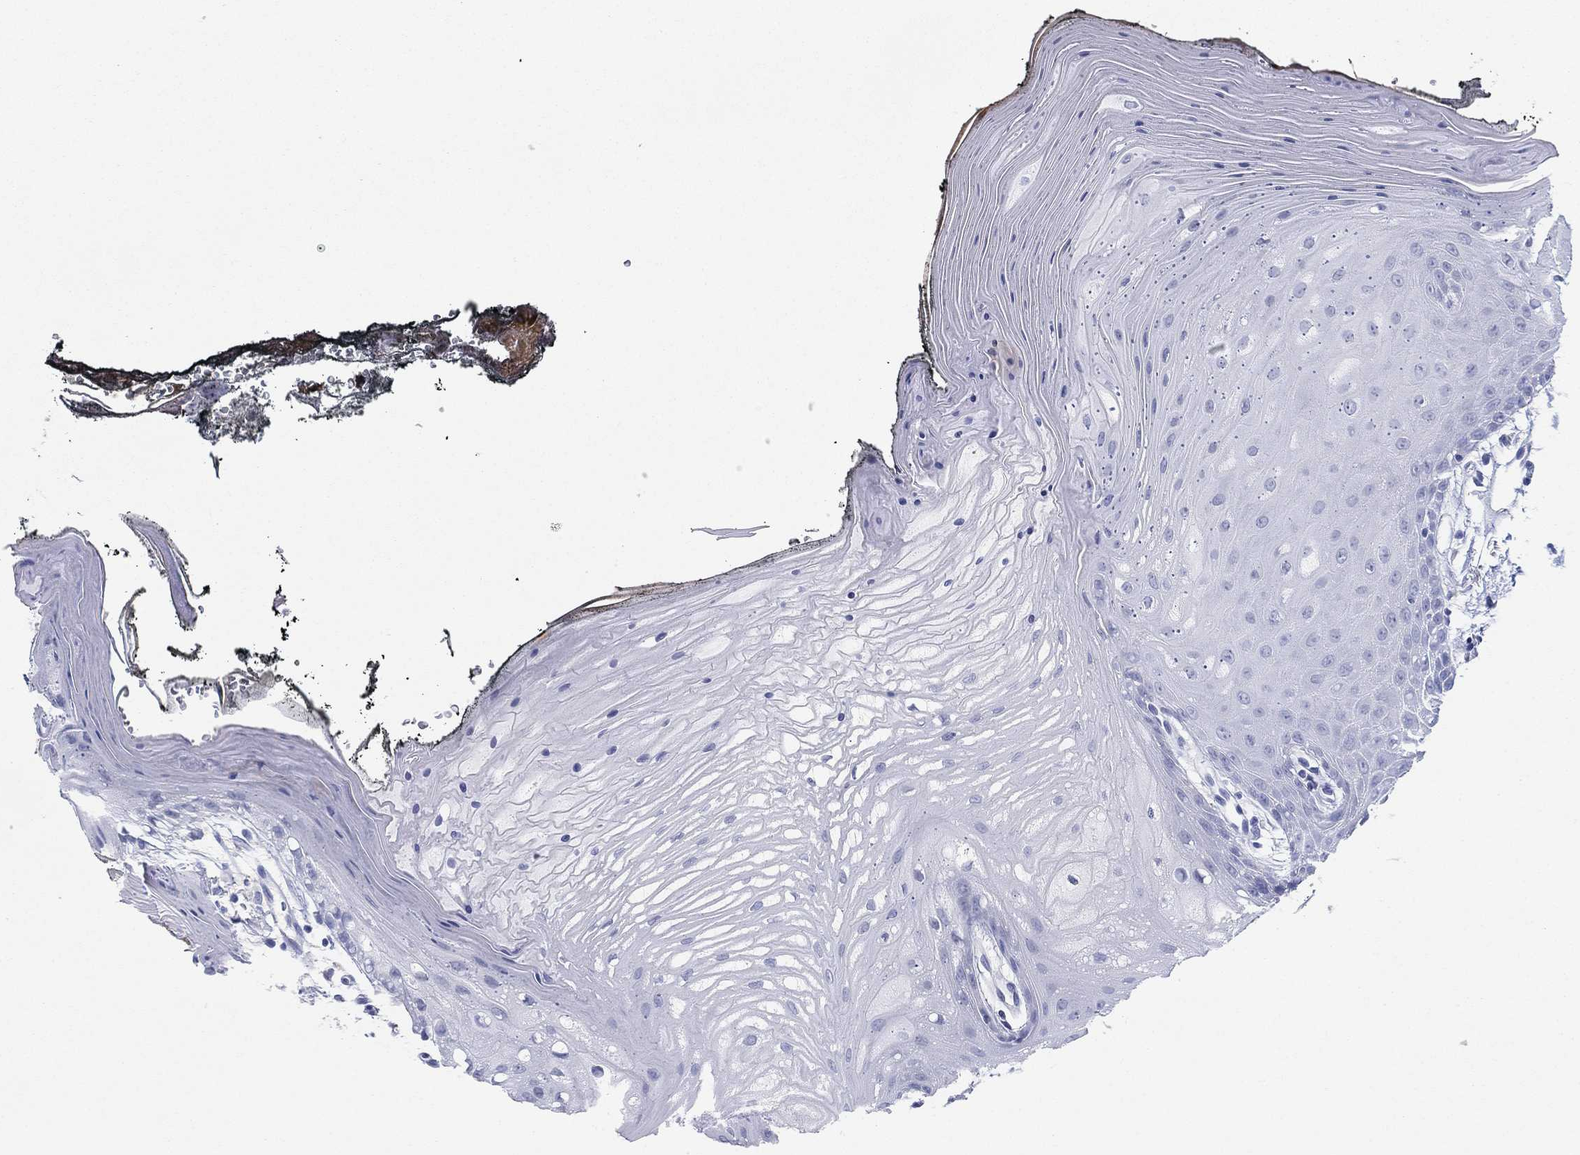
{"staining": {"intensity": "negative", "quantity": "none", "location": "none"}, "tissue": "oral mucosa", "cell_type": "Squamous epithelial cells", "image_type": "normal", "snomed": [{"axis": "morphology", "description": "Normal tissue, NOS"}, {"axis": "morphology", "description": "Squamous cell carcinoma, NOS"}, {"axis": "topography", "description": "Oral tissue"}, {"axis": "topography", "description": "Head-Neck"}], "caption": "DAB (3,3'-diaminobenzidine) immunohistochemical staining of benign human oral mucosa displays no significant staining in squamous epithelial cells.", "gene": "ATP1B1", "patient": {"sex": "male", "age": 65}}